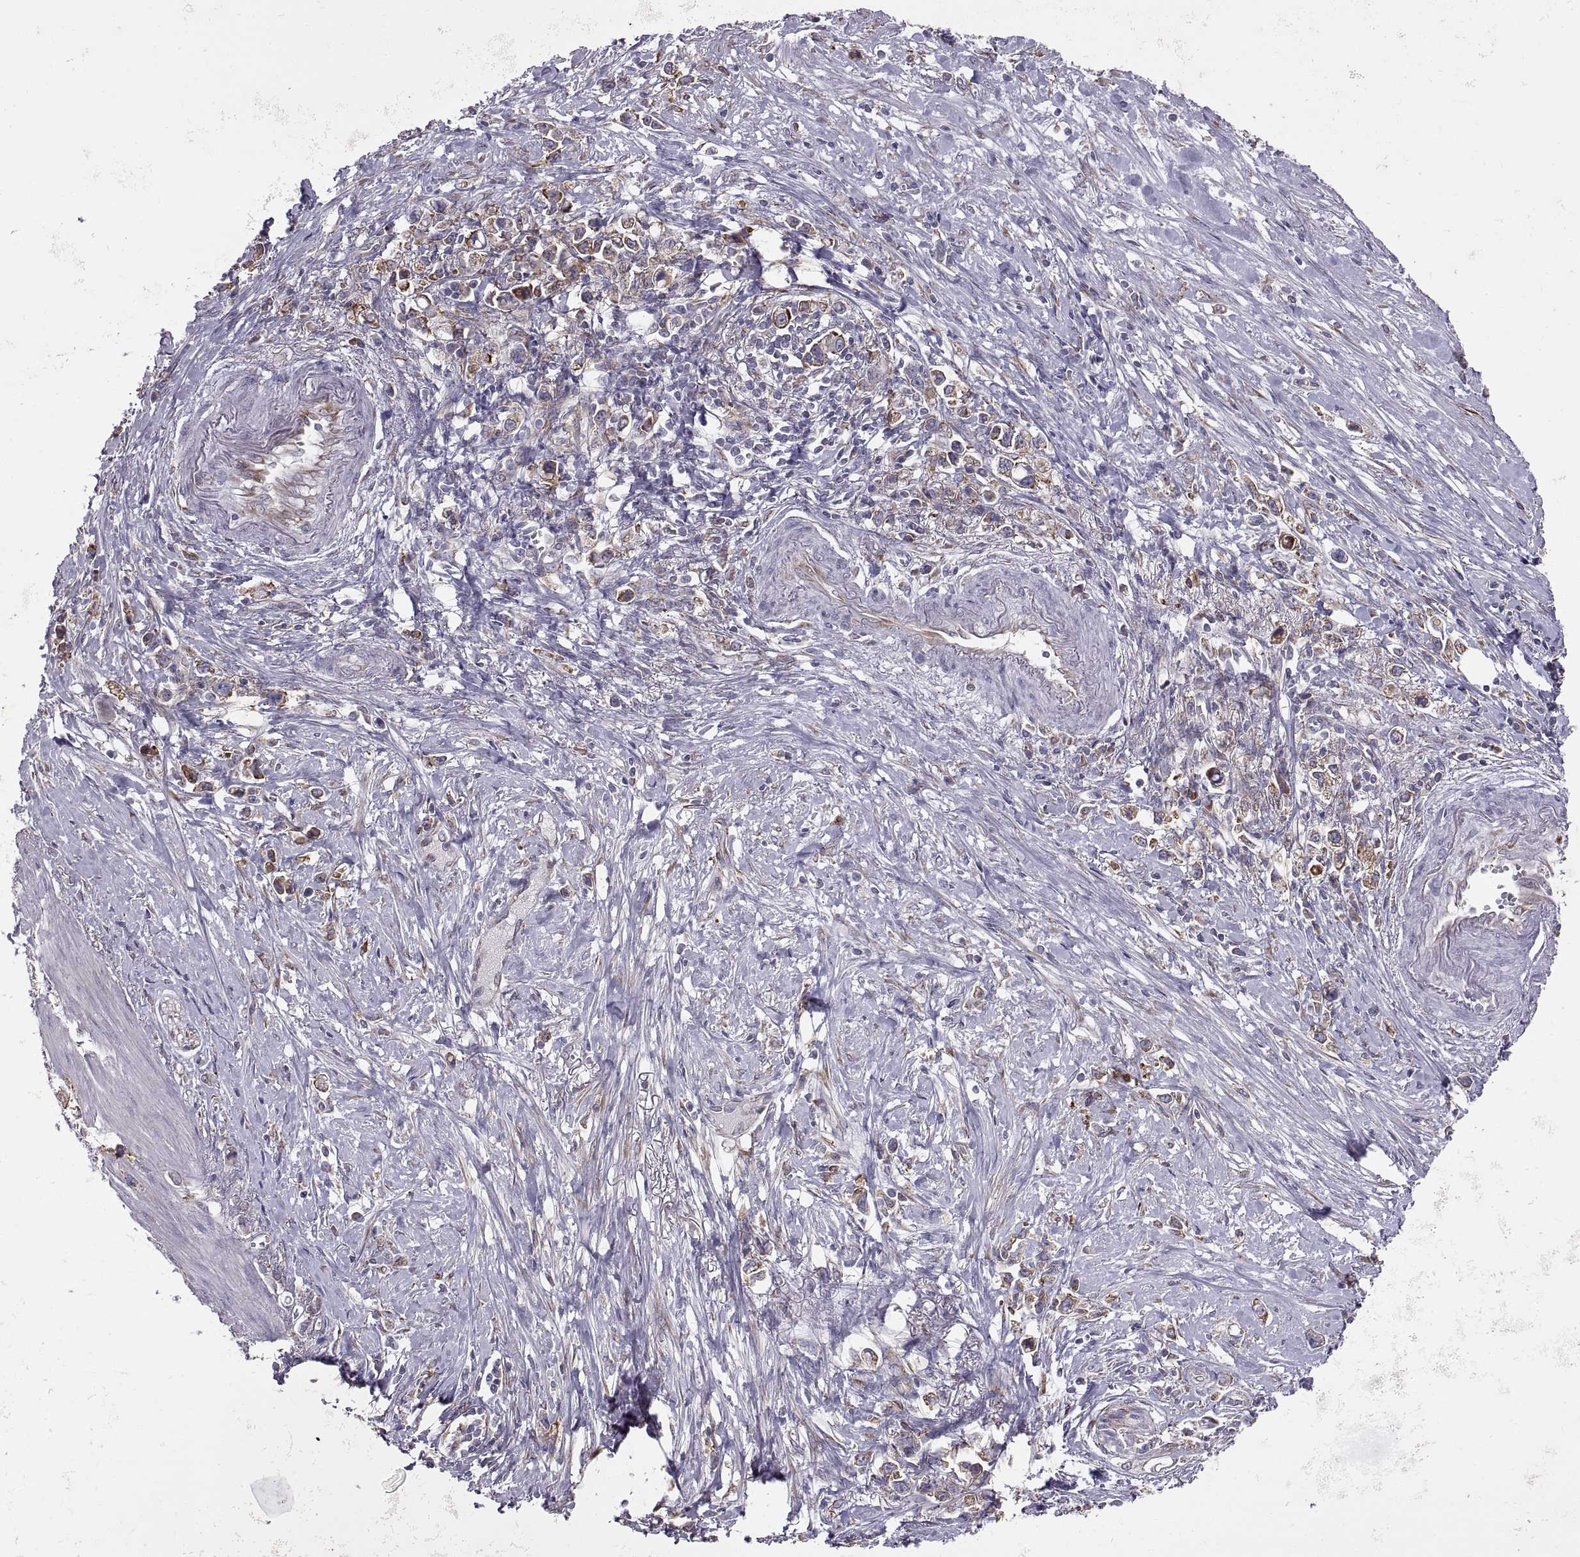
{"staining": {"intensity": "strong", "quantity": "<25%", "location": "cytoplasmic/membranous"}, "tissue": "stomach cancer", "cell_type": "Tumor cells", "image_type": "cancer", "snomed": [{"axis": "morphology", "description": "Adenocarcinoma, NOS"}, {"axis": "topography", "description": "Stomach"}], "caption": "DAB (3,3'-diaminobenzidine) immunohistochemical staining of stomach cancer (adenocarcinoma) displays strong cytoplasmic/membranous protein positivity in approximately <25% of tumor cells.", "gene": "PLEKHB2", "patient": {"sex": "male", "age": 63}}